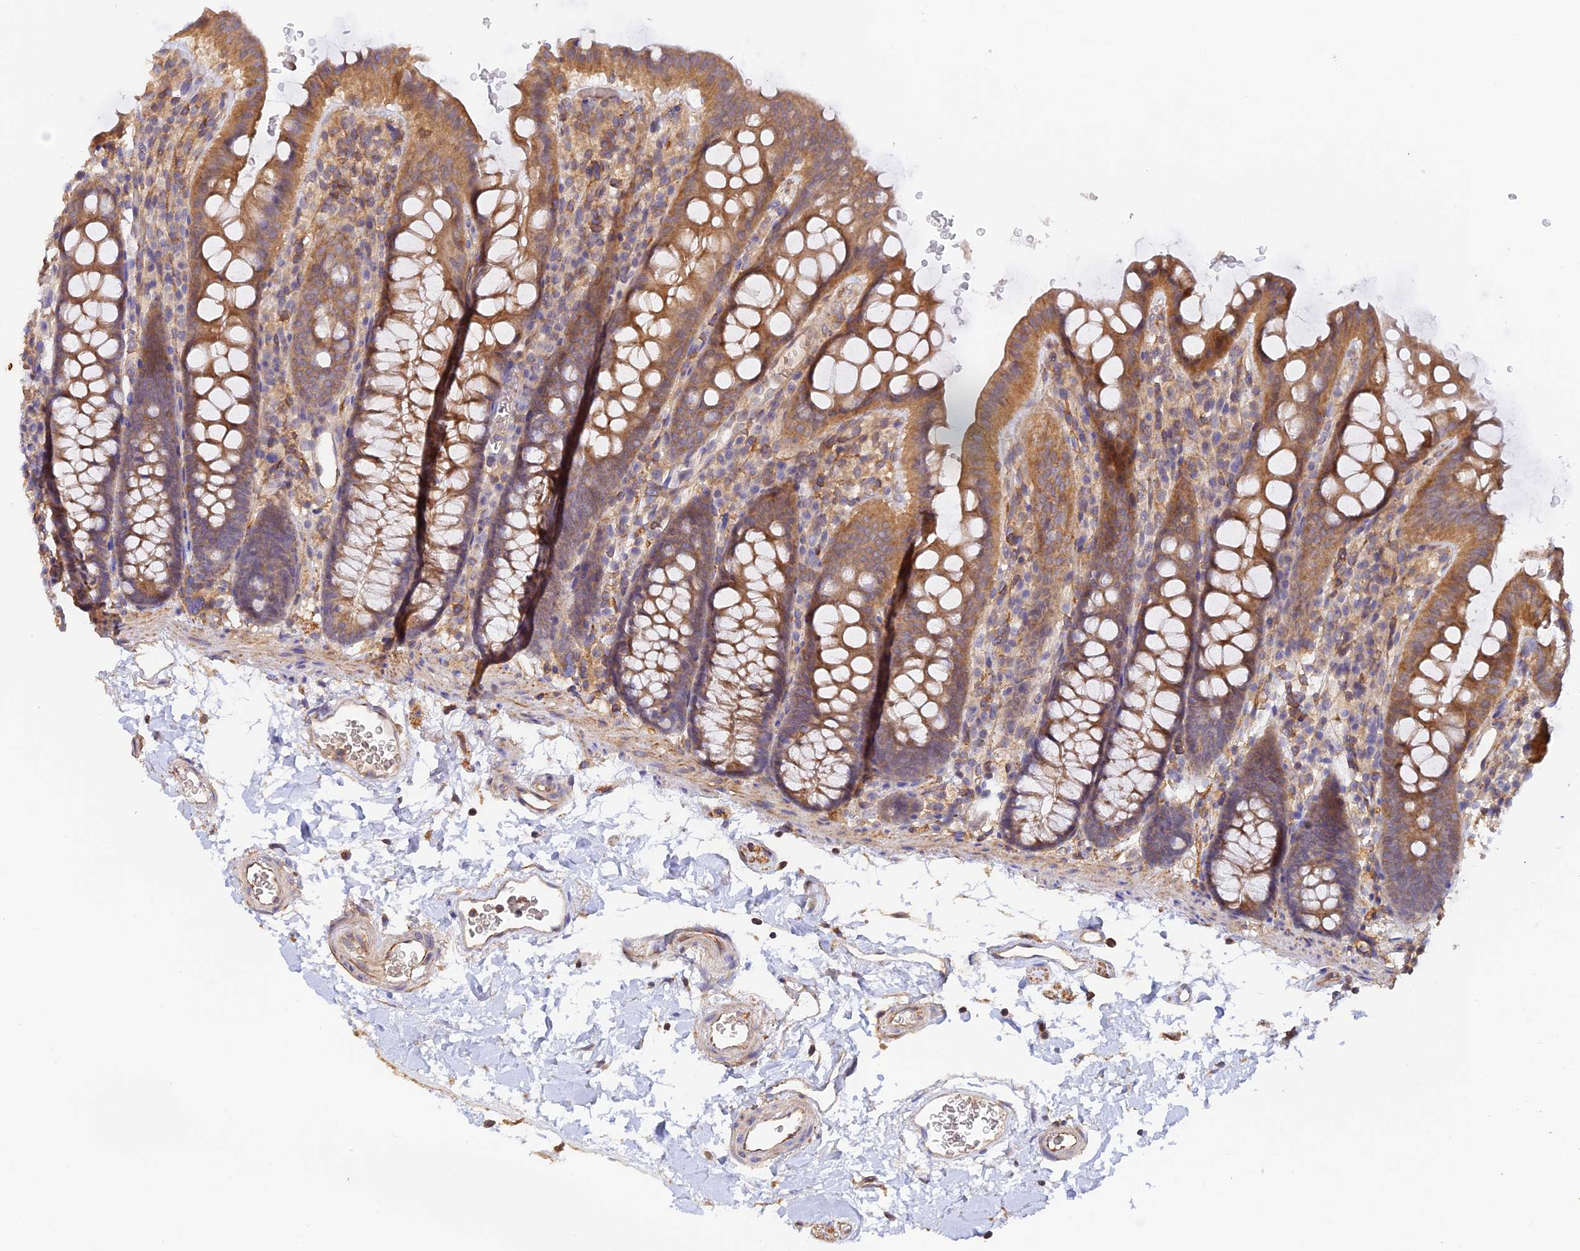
{"staining": {"intensity": "moderate", "quantity": ">75%", "location": "cytoplasmic/membranous"}, "tissue": "colon", "cell_type": "Endothelial cells", "image_type": "normal", "snomed": [{"axis": "morphology", "description": "Normal tissue, NOS"}, {"axis": "topography", "description": "Colon"}], "caption": "Protein analysis of benign colon exhibits moderate cytoplasmic/membranous positivity in about >75% of endothelial cells. The staining was performed using DAB to visualize the protein expression in brown, while the nuclei were stained in blue with hematoxylin (Magnification: 20x).", "gene": "MYO9A", "patient": {"sex": "male", "age": 75}}